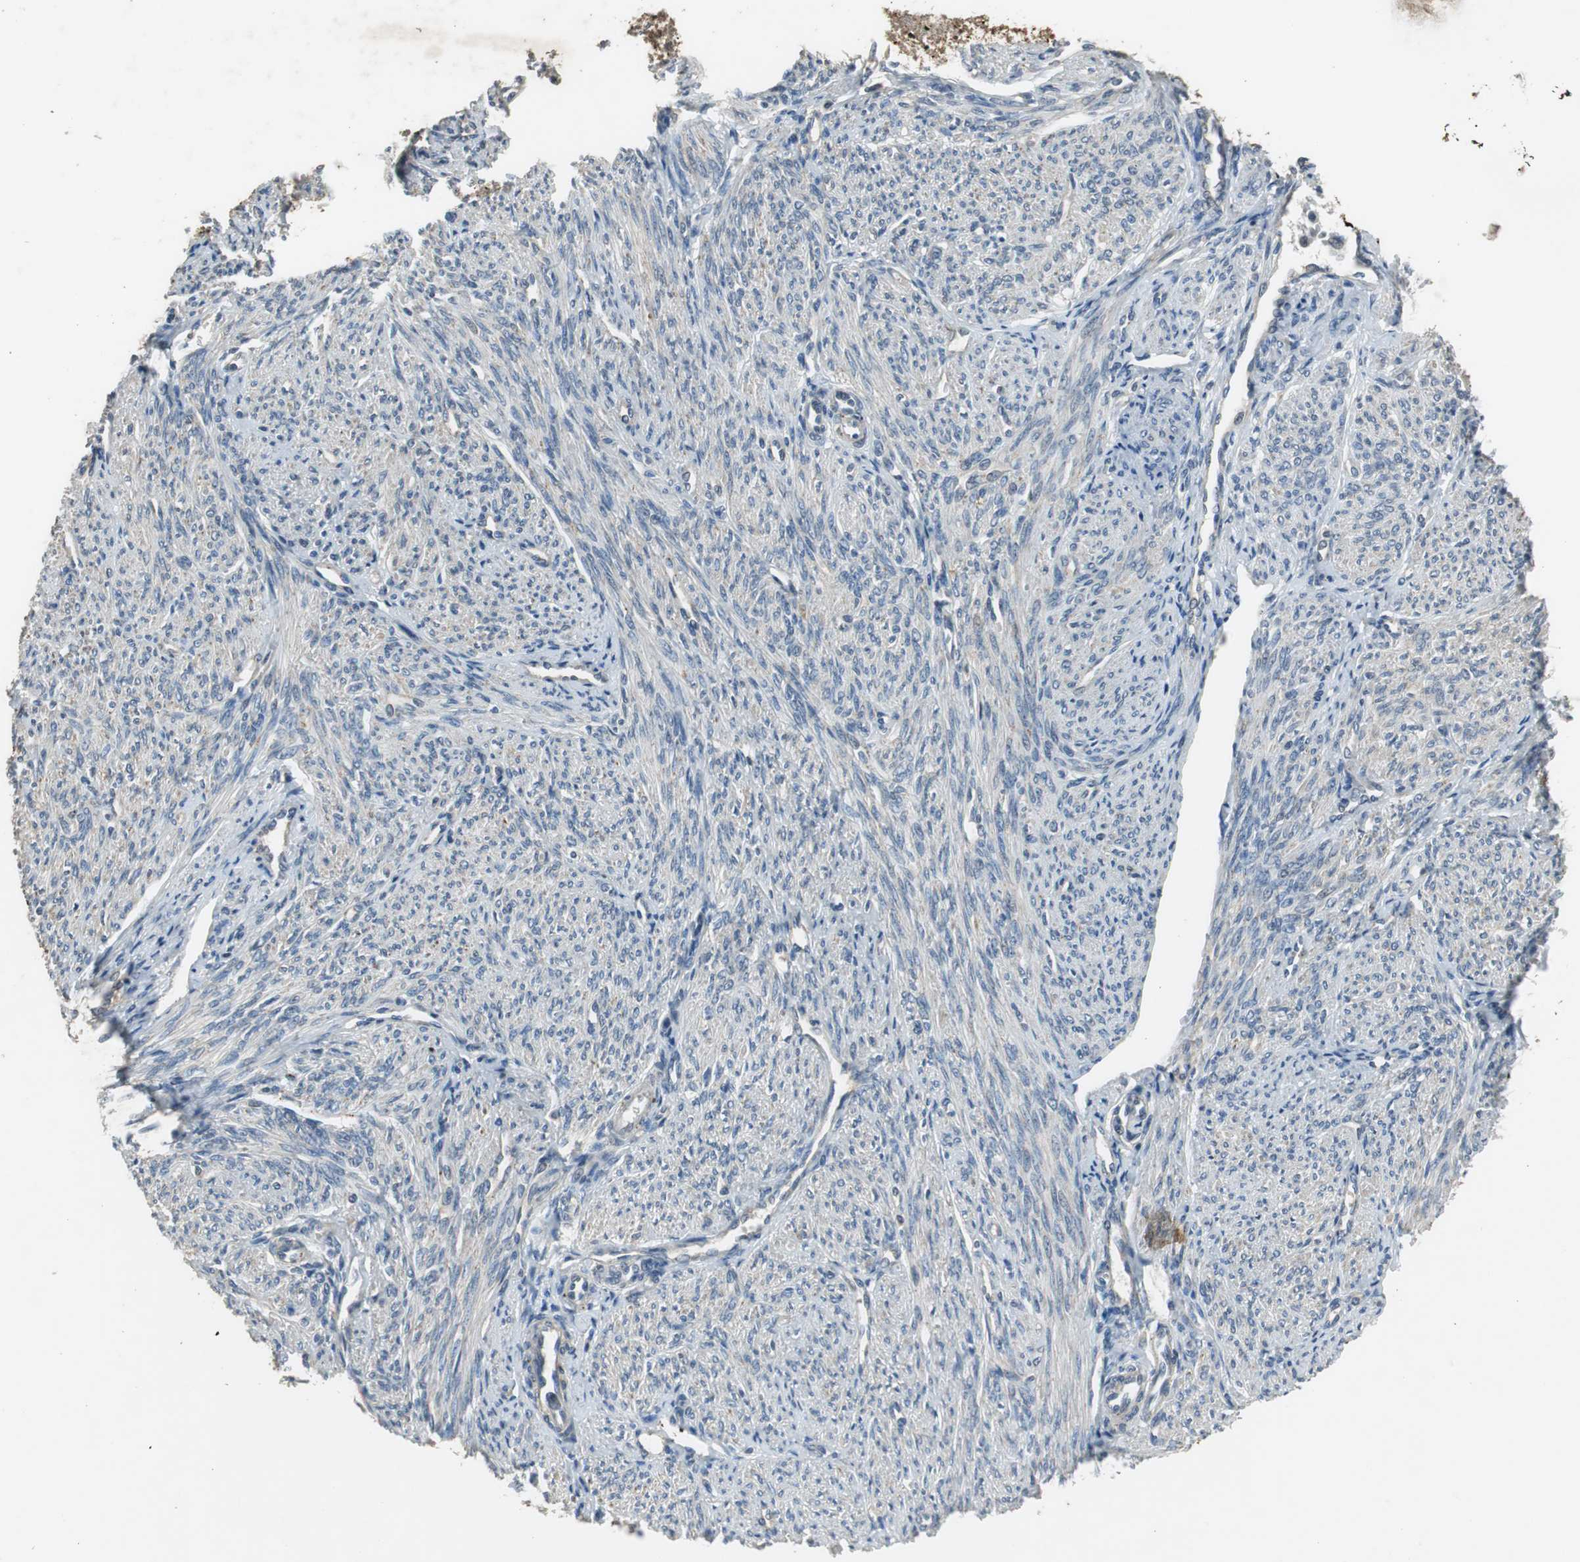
{"staining": {"intensity": "weak", "quantity": "<25%", "location": "cytoplasmic/membranous"}, "tissue": "smooth muscle", "cell_type": "Smooth muscle cells", "image_type": "normal", "snomed": [{"axis": "morphology", "description": "Normal tissue, NOS"}, {"axis": "topography", "description": "Smooth muscle"}], "caption": "Histopathology image shows no significant protein positivity in smooth muscle cells of unremarkable smooth muscle. (Immunohistochemistry (ihc), brightfield microscopy, high magnification).", "gene": "PI4KB", "patient": {"sex": "female", "age": 65}}